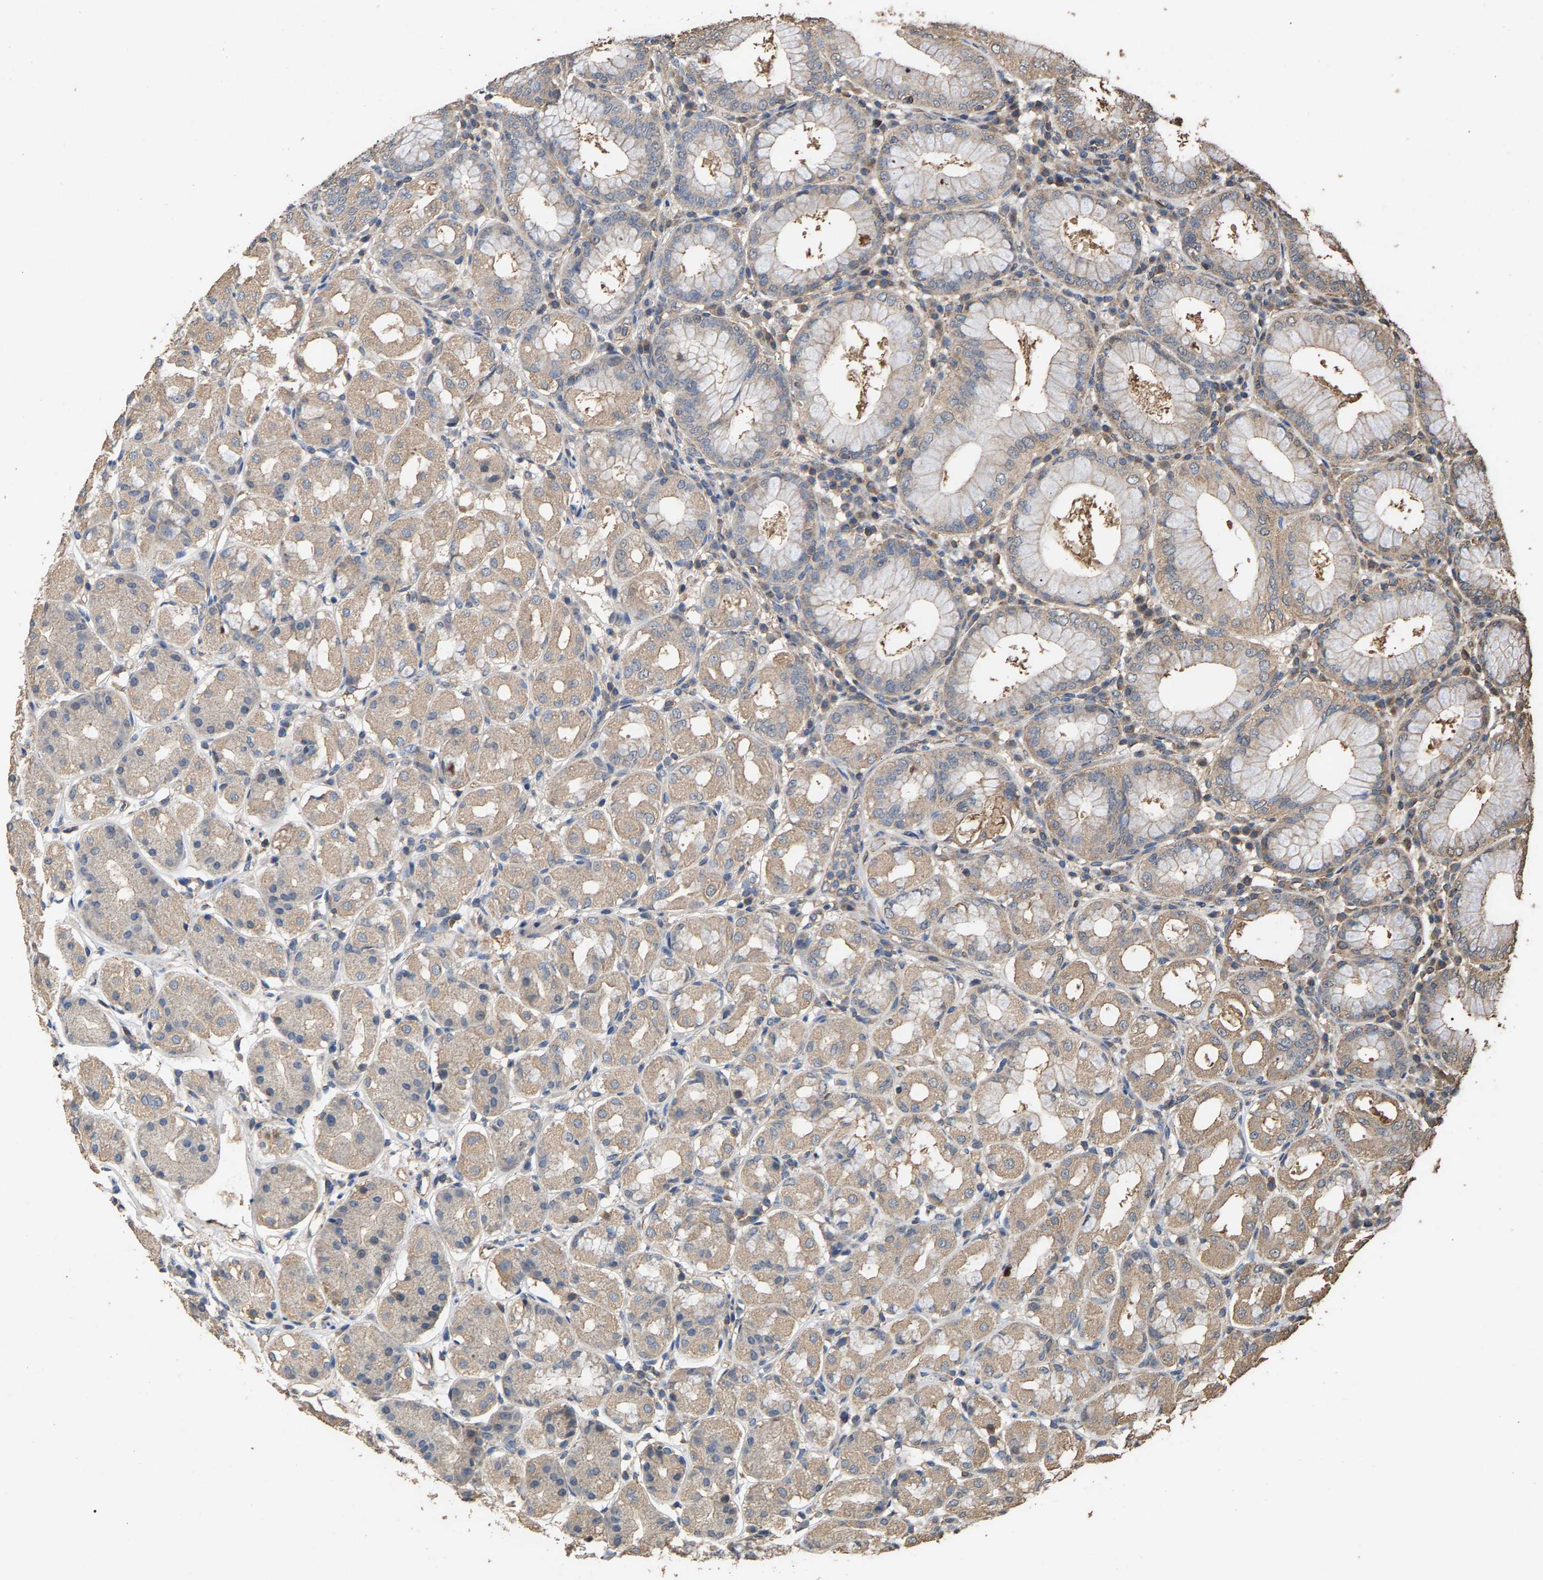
{"staining": {"intensity": "moderate", "quantity": ">75%", "location": "cytoplasmic/membranous"}, "tissue": "stomach", "cell_type": "Glandular cells", "image_type": "normal", "snomed": [{"axis": "morphology", "description": "Normal tissue, NOS"}, {"axis": "topography", "description": "Stomach"}, {"axis": "topography", "description": "Stomach, lower"}], "caption": "Immunohistochemical staining of benign human stomach exhibits medium levels of moderate cytoplasmic/membranous positivity in approximately >75% of glandular cells.", "gene": "HTRA3", "patient": {"sex": "female", "age": 56}}